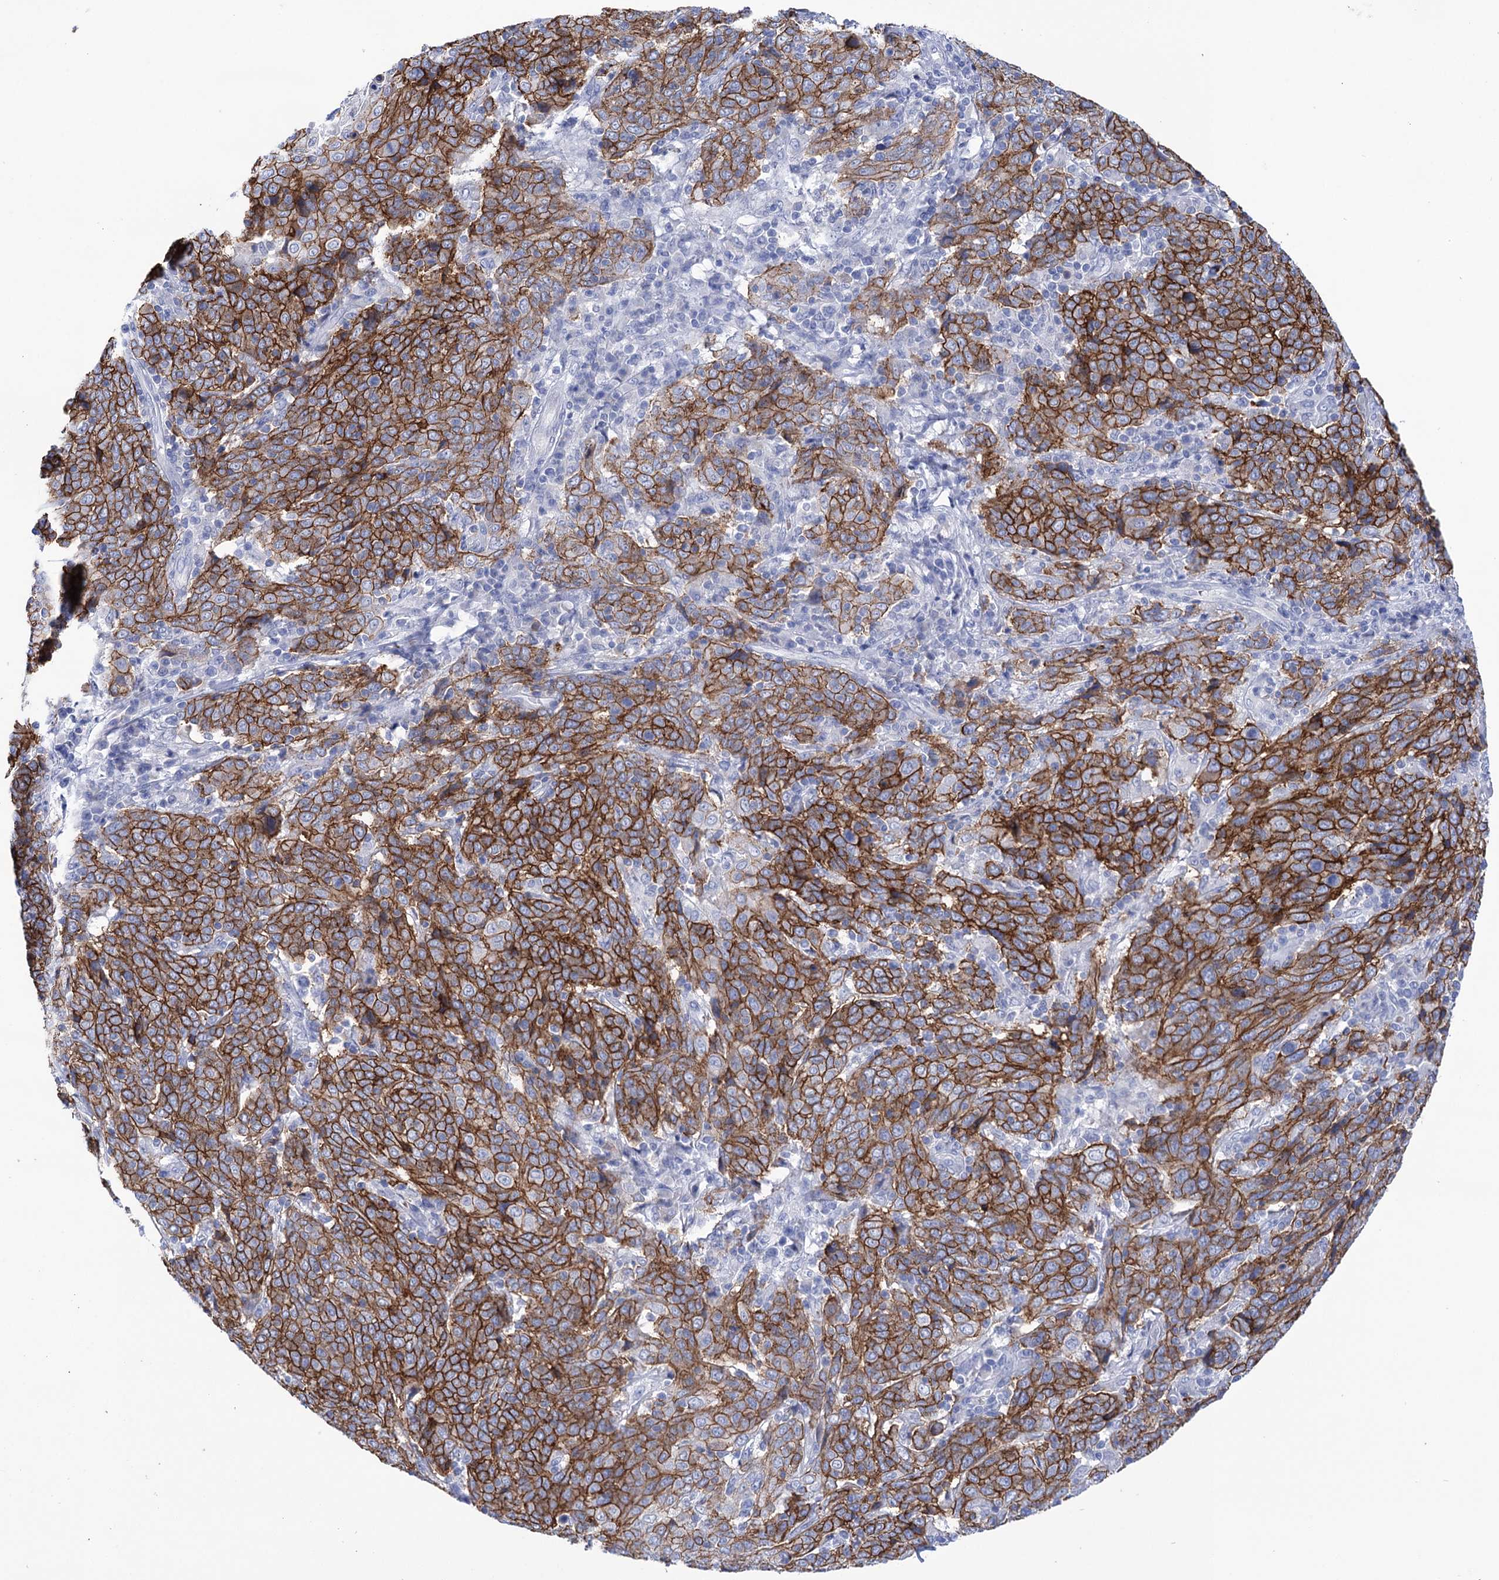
{"staining": {"intensity": "strong", "quantity": ">75%", "location": "cytoplasmic/membranous"}, "tissue": "cervical cancer", "cell_type": "Tumor cells", "image_type": "cancer", "snomed": [{"axis": "morphology", "description": "Squamous cell carcinoma, NOS"}, {"axis": "topography", "description": "Cervix"}], "caption": "About >75% of tumor cells in cervical cancer (squamous cell carcinoma) exhibit strong cytoplasmic/membranous protein positivity as visualized by brown immunohistochemical staining.", "gene": "YARS2", "patient": {"sex": "female", "age": 67}}